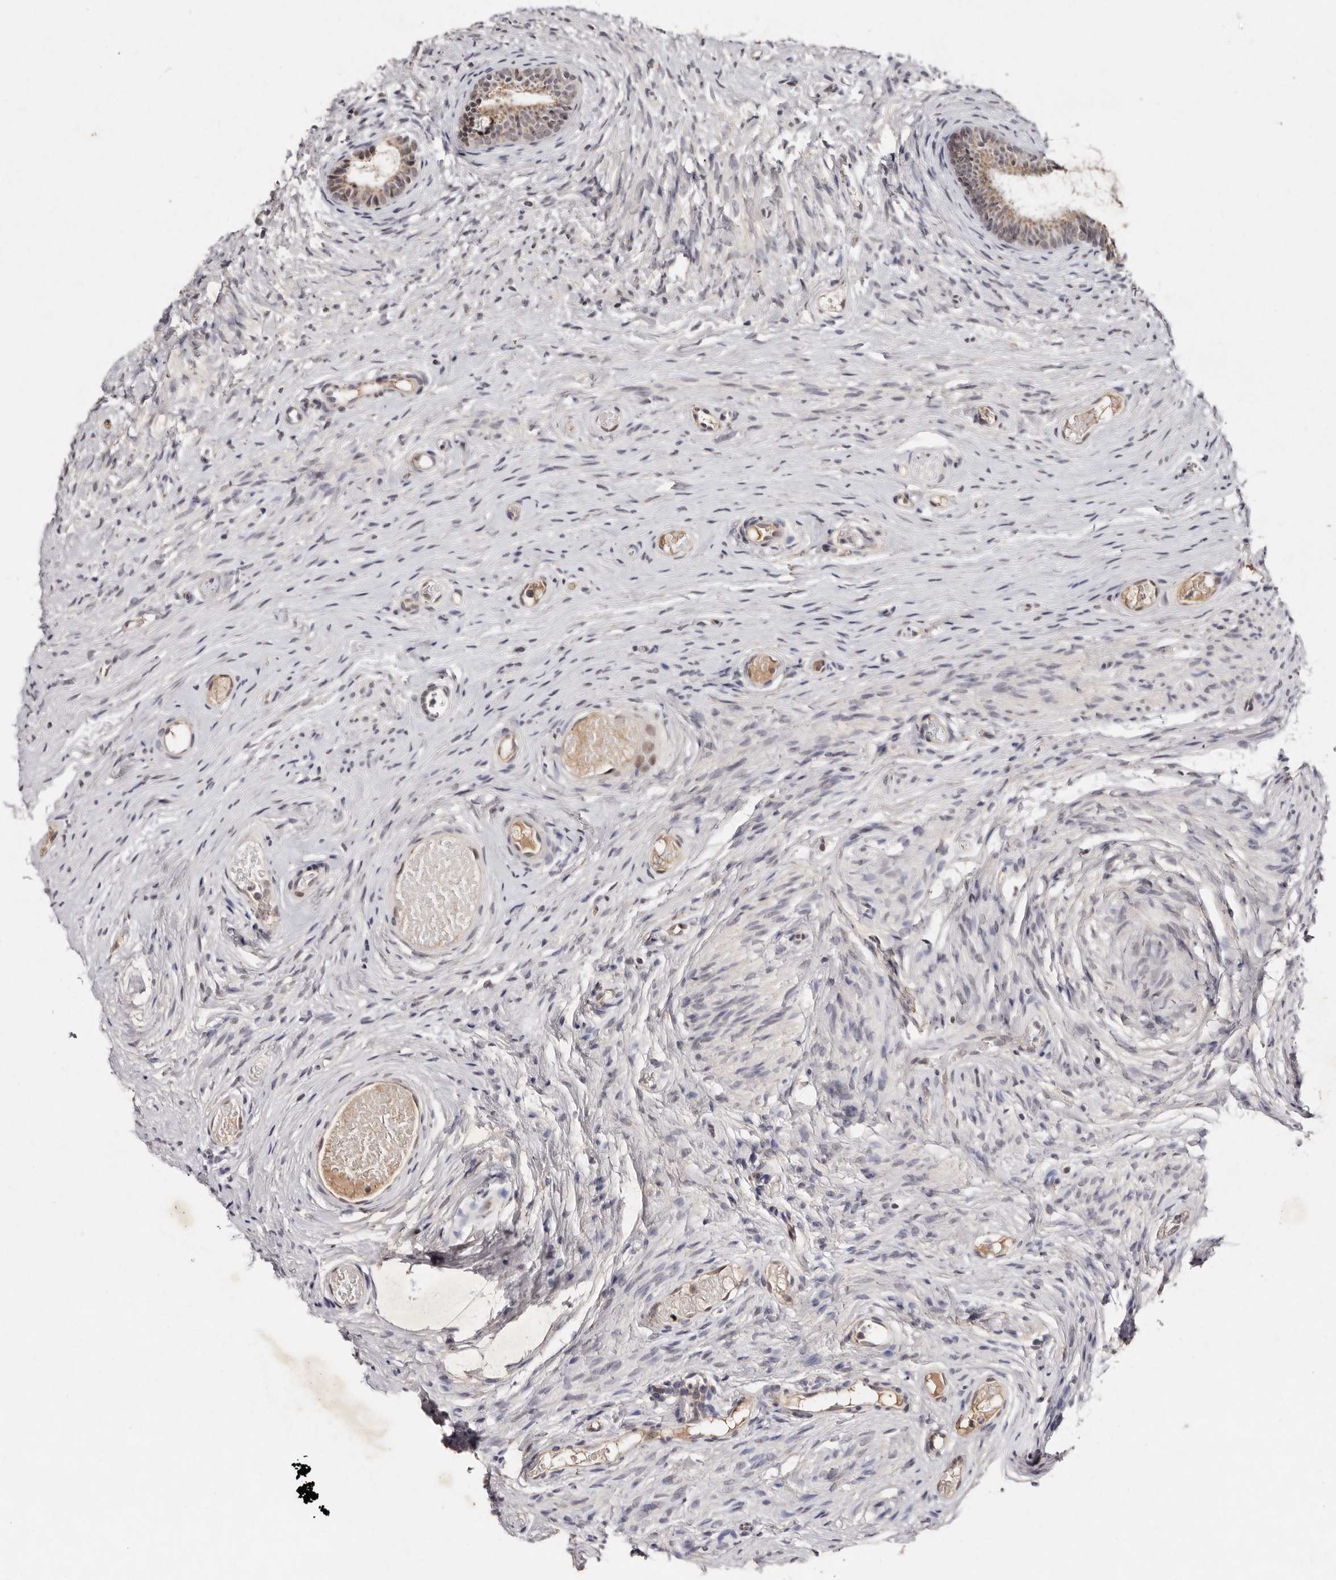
{"staining": {"intensity": "moderate", "quantity": "25%-75%", "location": "cytoplasmic/membranous"}, "tissue": "epididymis", "cell_type": "Glandular cells", "image_type": "normal", "snomed": [{"axis": "morphology", "description": "Normal tissue, NOS"}, {"axis": "topography", "description": "Epididymis"}], "caption": "Epididymis was stained to show a protein in brown. There is medium levels of moderate cytoplasmic/membranous positivity in approximately 25%-75% of glandular cells. (Stains: DAB in brown, nuclei in blue, Microscopy: brightfield microscopy at high magnification).", "gene": "KLF7", "patient": {"sex": "male", "age": 9}}